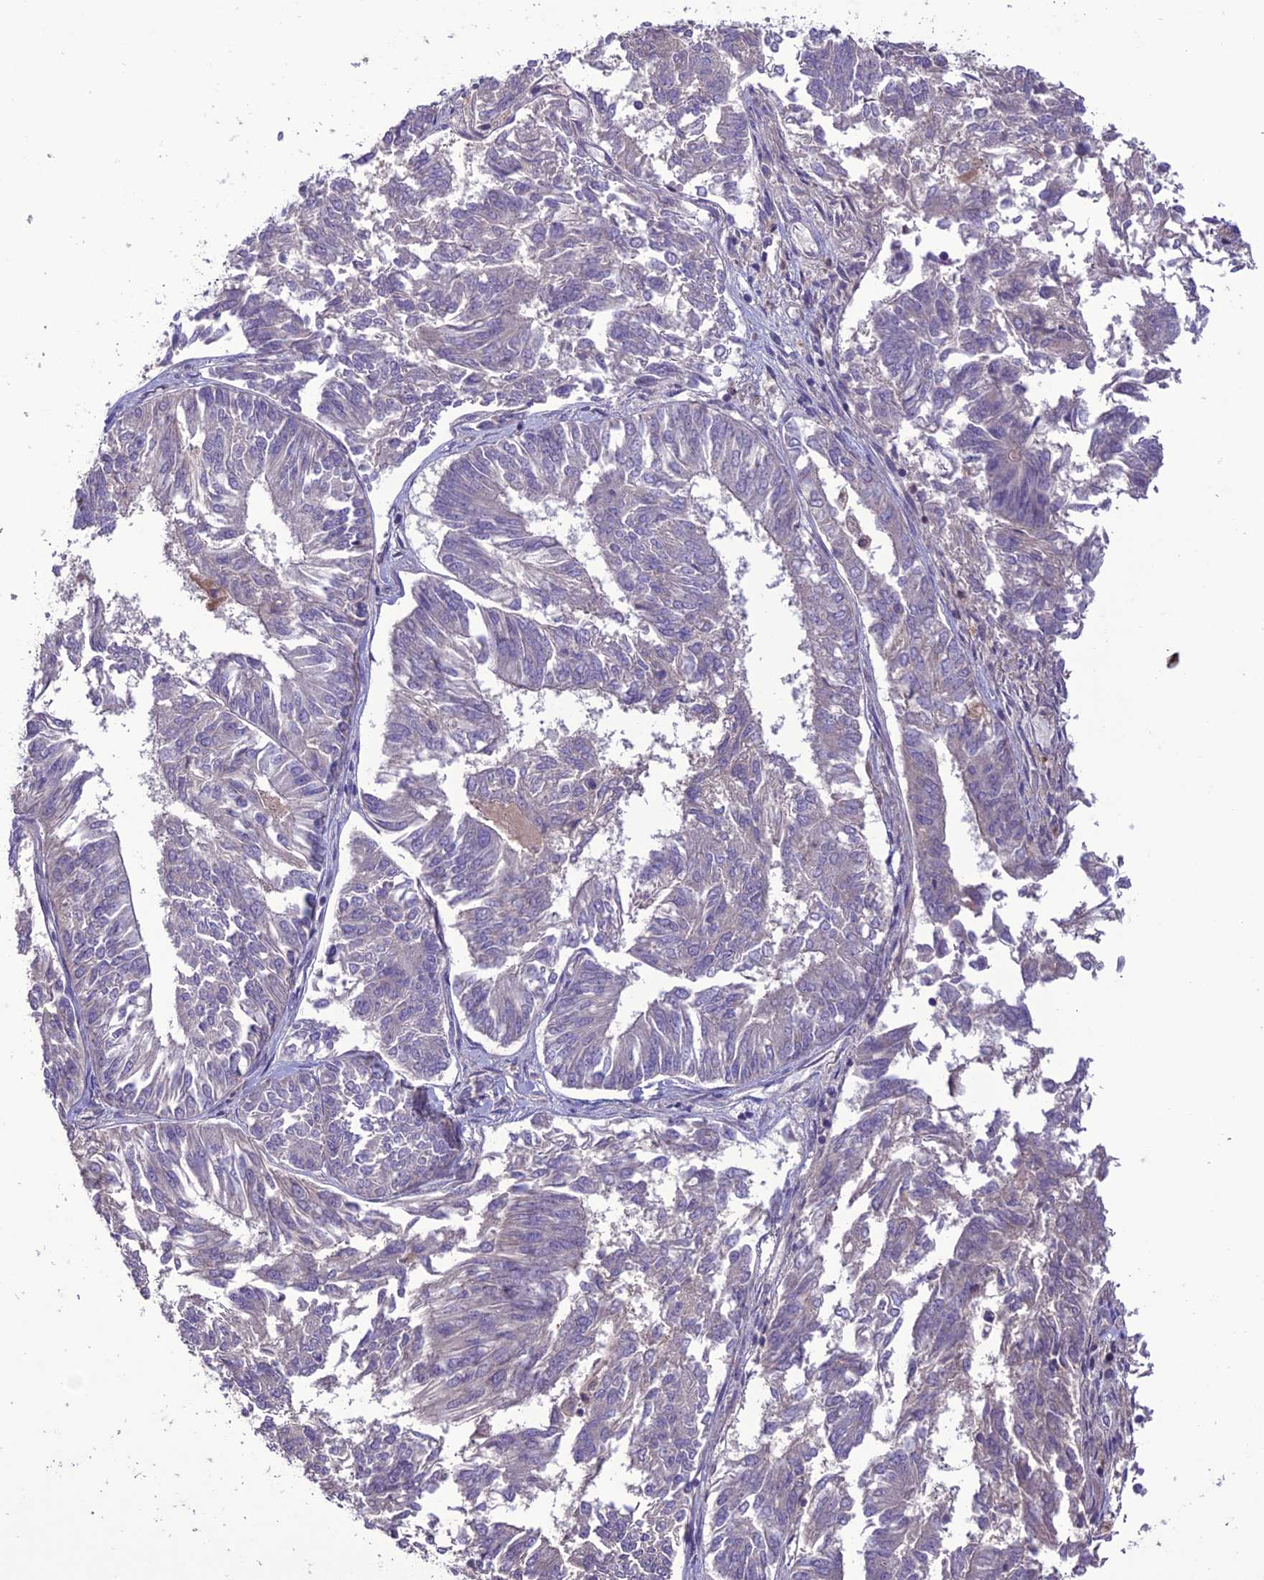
{"staining": {"intensity": "negative", "quantity": "none", "location": "none"}, "tissue": "endometrial cancer", "cell_type": "Tumor cells", "image_type": "cancer", "snomed": [{"axis": "morphology", "description": "Adenocarcinoma, NOS"}, {"axis": "topography", "description": "Endometrium"}], "caption": "Tumor cells show no significant protein positivity in endometrial cancer (adenocarcinoma).", "gene": "C2orf76", "patient": {"sex": "female", "age": 58}}